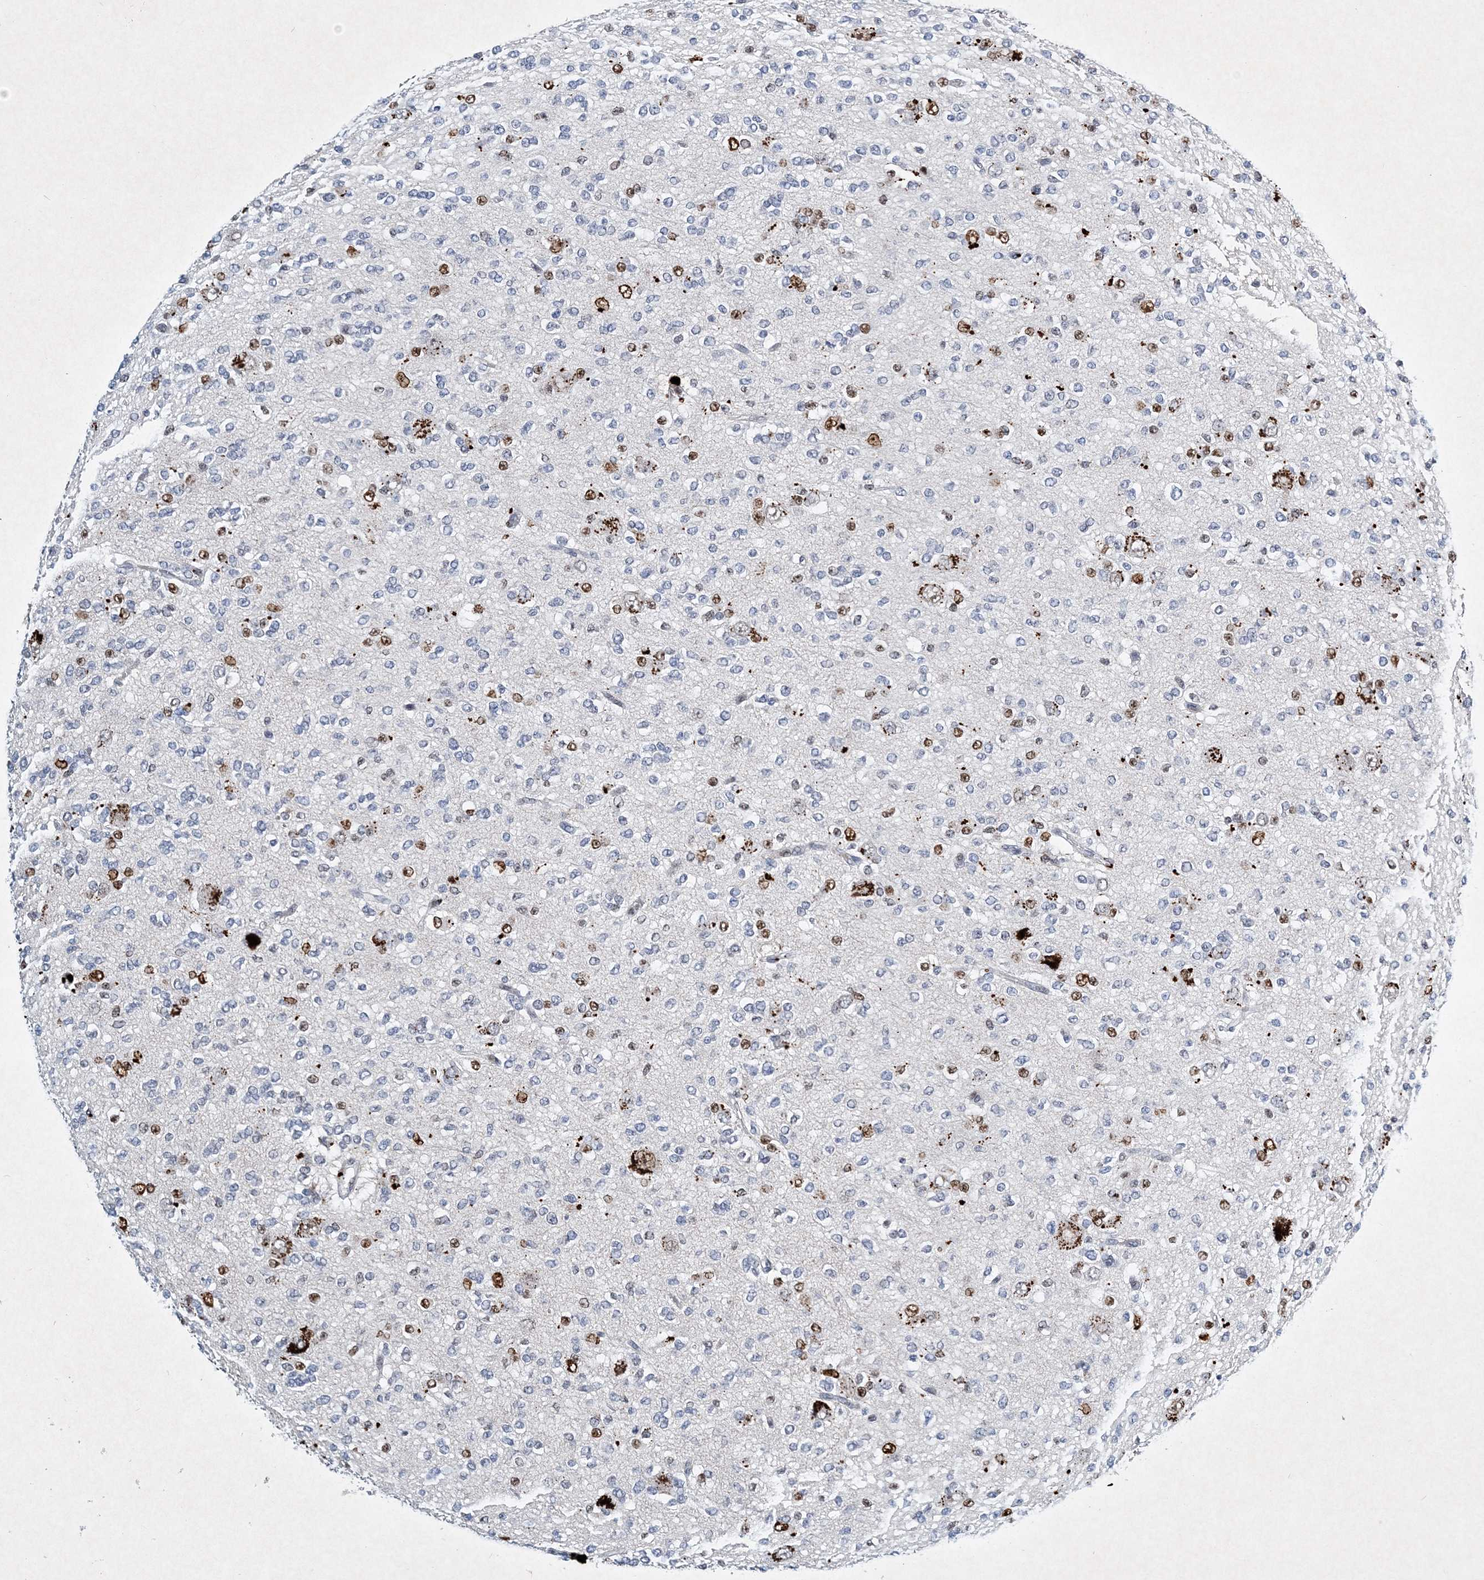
{"staining": {"intensity": "moderate", "quantity": "<25%", "location": "nuclear"}, "tissue": "glioma", "cell_type": "Tumor cells", "image_type": "cancer", "snomed": [{"axis": "morphology", "description": "Glioma, malignant, Low grade"}, {"axis": "topography", "description": "Brain"}], "caption": "This micrograph displays low-grade glioma (malignant) stained with IHC to label a protein in brown. The nuclear of tumor cells show moderate positivity for the protein. Nuclei are counter-stained blue.", "gene": "KPNA4", "patient": {"sex": "male", "age": 38}}